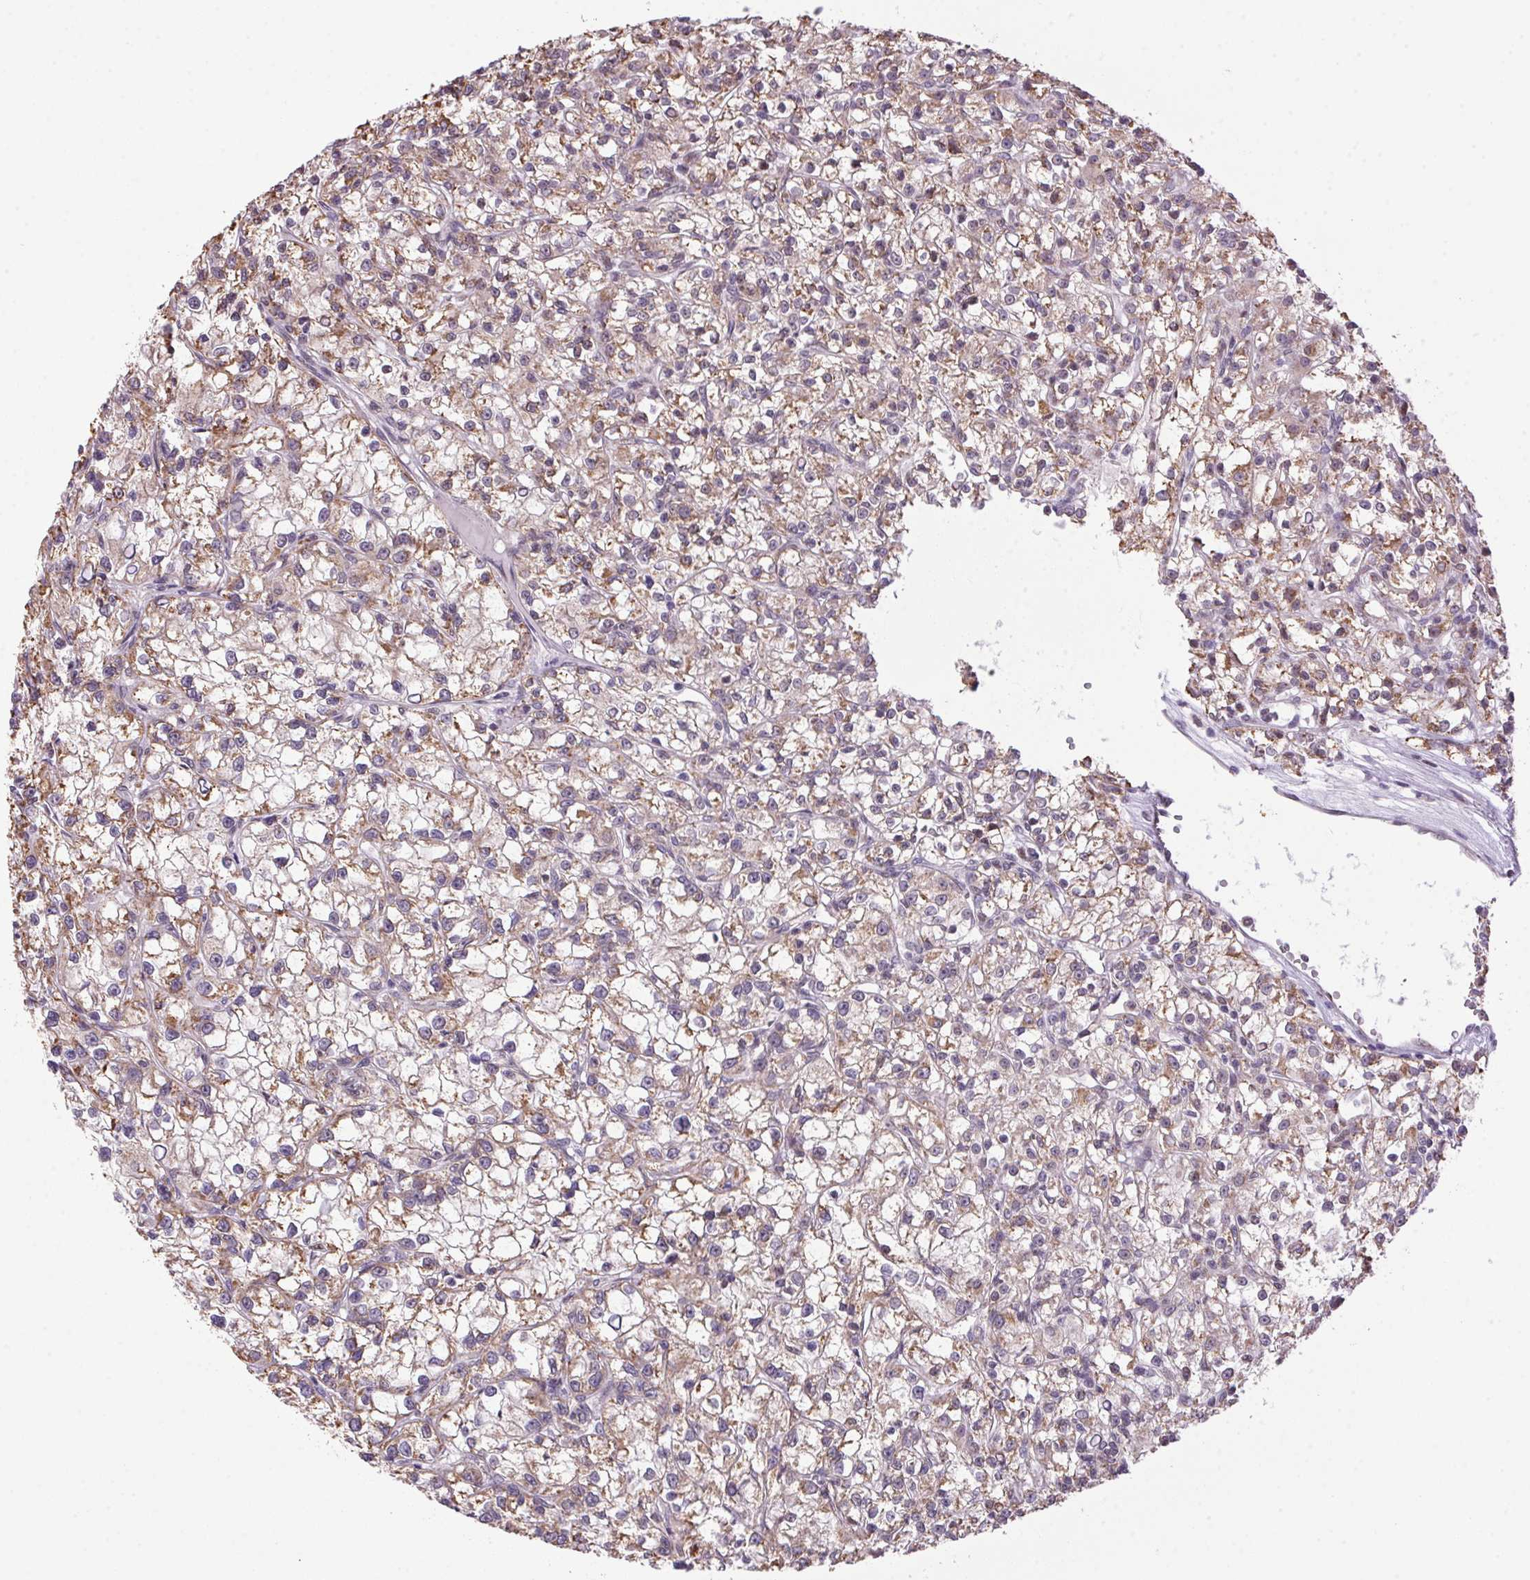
{"staining": {"intensity": "weak", "quantity": ">75%", "location": "cytoplasmic/membranous"}, "tissue": "renal cancer", "cell_type": "Tumor cells", "image_type": "cancer", "snomed": [{"axis": "morphology", "description": "Adenocarcinoma, NOS"}, {"axis": "topography", "description": "Kidney"}], "caption": "Protein staining of renal cancer (adenocarcinoma) tissue demonstrates weak cytoplasmic/membranous staining in approximately >75% of tumor cells.", "gene": "AKR1E2", "patient": {"sex": "female", "age": 59}}